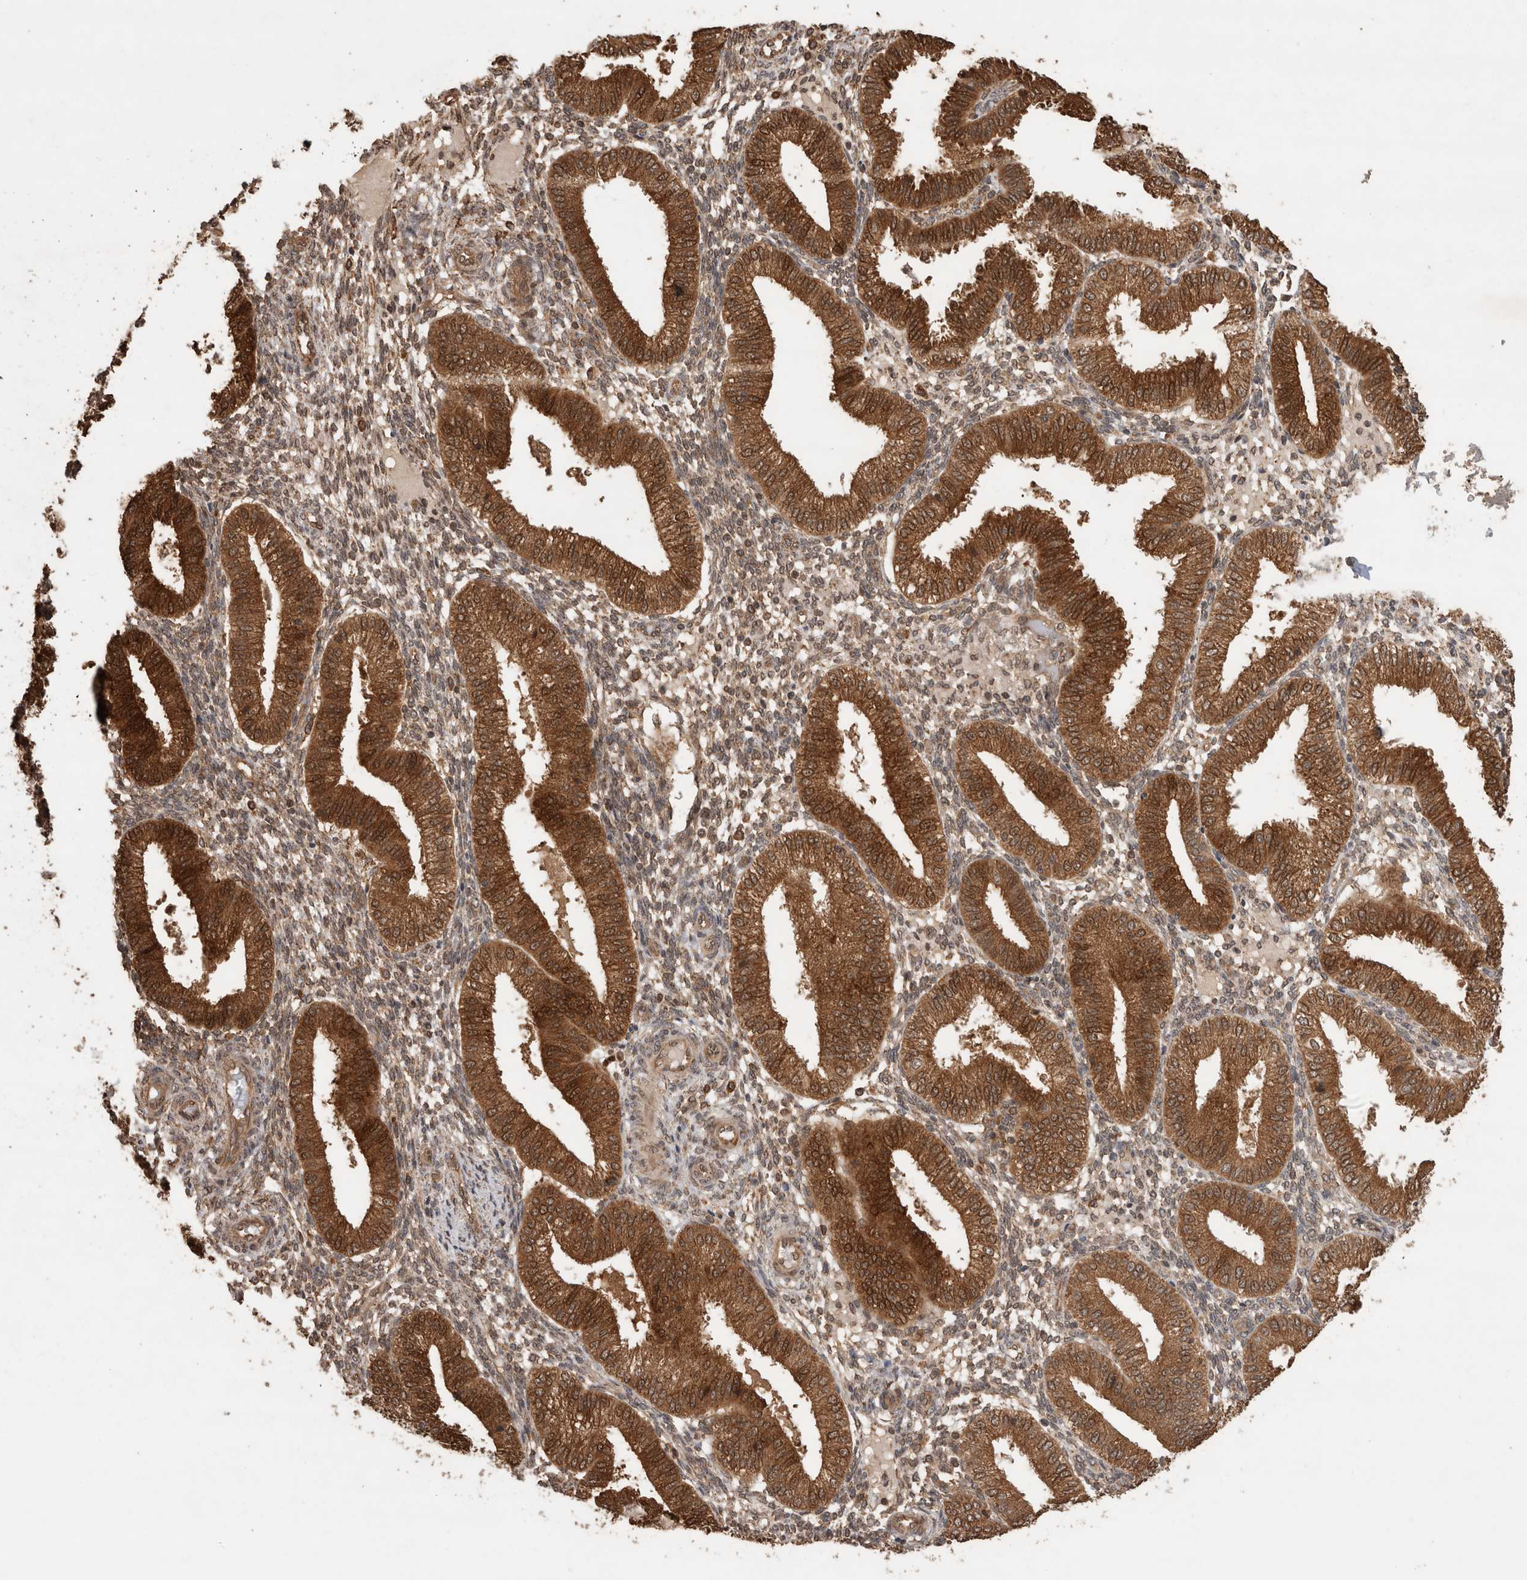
{"staining": {"intensity": "moderate", "quantity": ">75%", "location": "cytoplasmic/membranous,nuclear"}, "tissue": "endometrium", "cell_type": "Cells in endometrial stroma", "image_type": "normal", "snomed": [{"axis": "morphology", "description": "Normal tissue, NOS"}, {"axis": "topography", "description": "Endometrium"}], "caption": "Immunohistochemistry photomicrograph of normal endometrium: human endometrium stained using immunohistochemistry (IHC) reveals medium levels of moderate protein expression localized specifically in the cytoplasmic/membranous,nuclear of cells in endometrial stroma, appearing as a cytoplasmic/membranous,nuclear brown color.", "gene": "OTUD7B", "patient": {"sex": "female", "age": 39}}